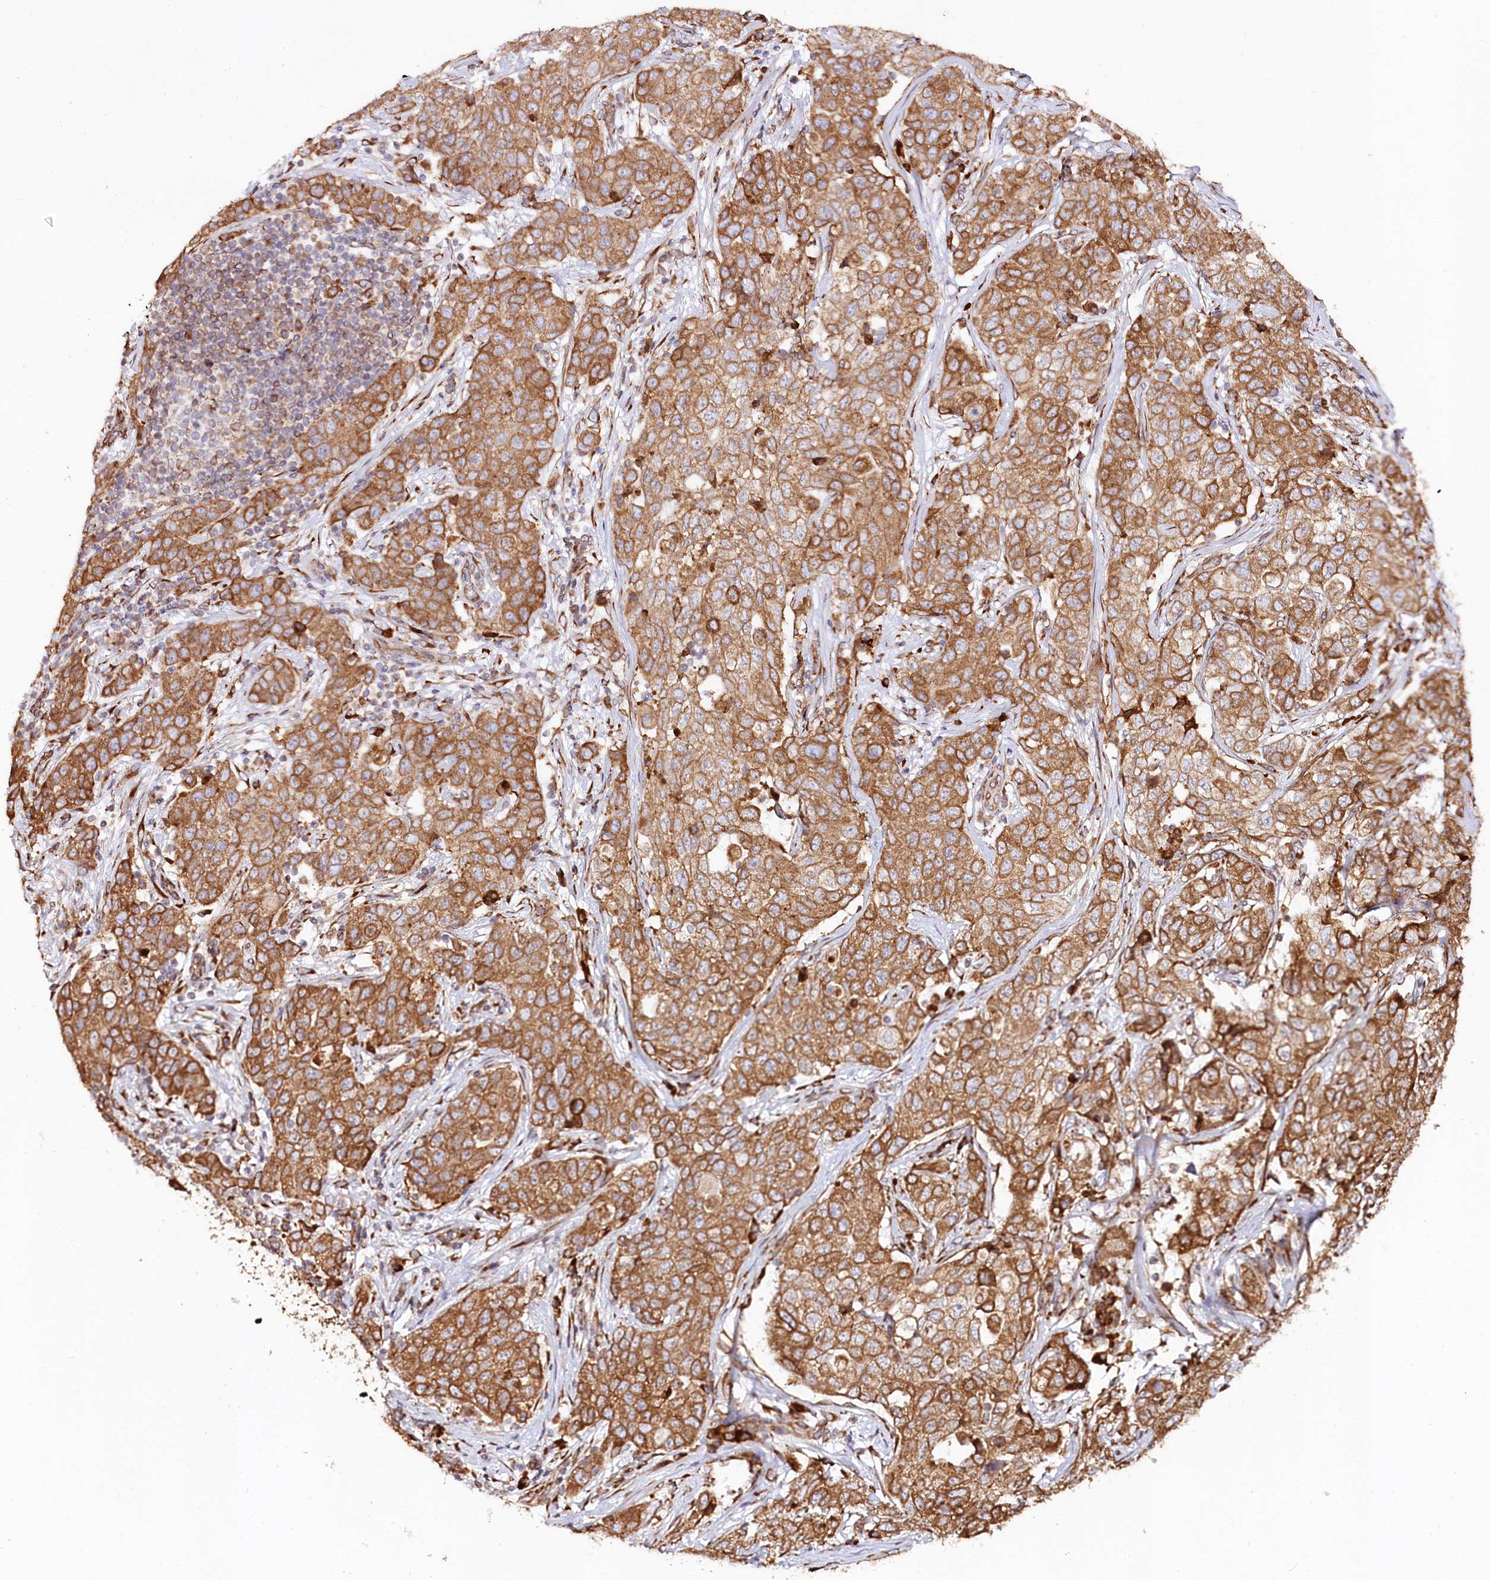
{"staining": {"intensity": "moderate", "quantity": ">75%", "location": "cytoplasmic/membranous"}, "tissue": "stomach cancer", "cell_type": "Tumor cells", "image_type": "cancer", "snomed": [{"axis": "morphology", "description": "Normal tissue, NOS"}, {"axis": "morphology", "description": "Adenocarcinoma, NOS"}, {"axis": "topography", "description": "Lymph node"}, {"axis": "topography", "description": "Stomach"}], "caption": "DAB (3,3'-diaminobenzidine) immunohistochemical staining of human adenocarcinoma (stomach) shows moderate cytoplasmic/membranous protein positivity in about >75% of tumor cells.", "gene": "CNPY2", "patient": {"sex": "male", "age": 48}}